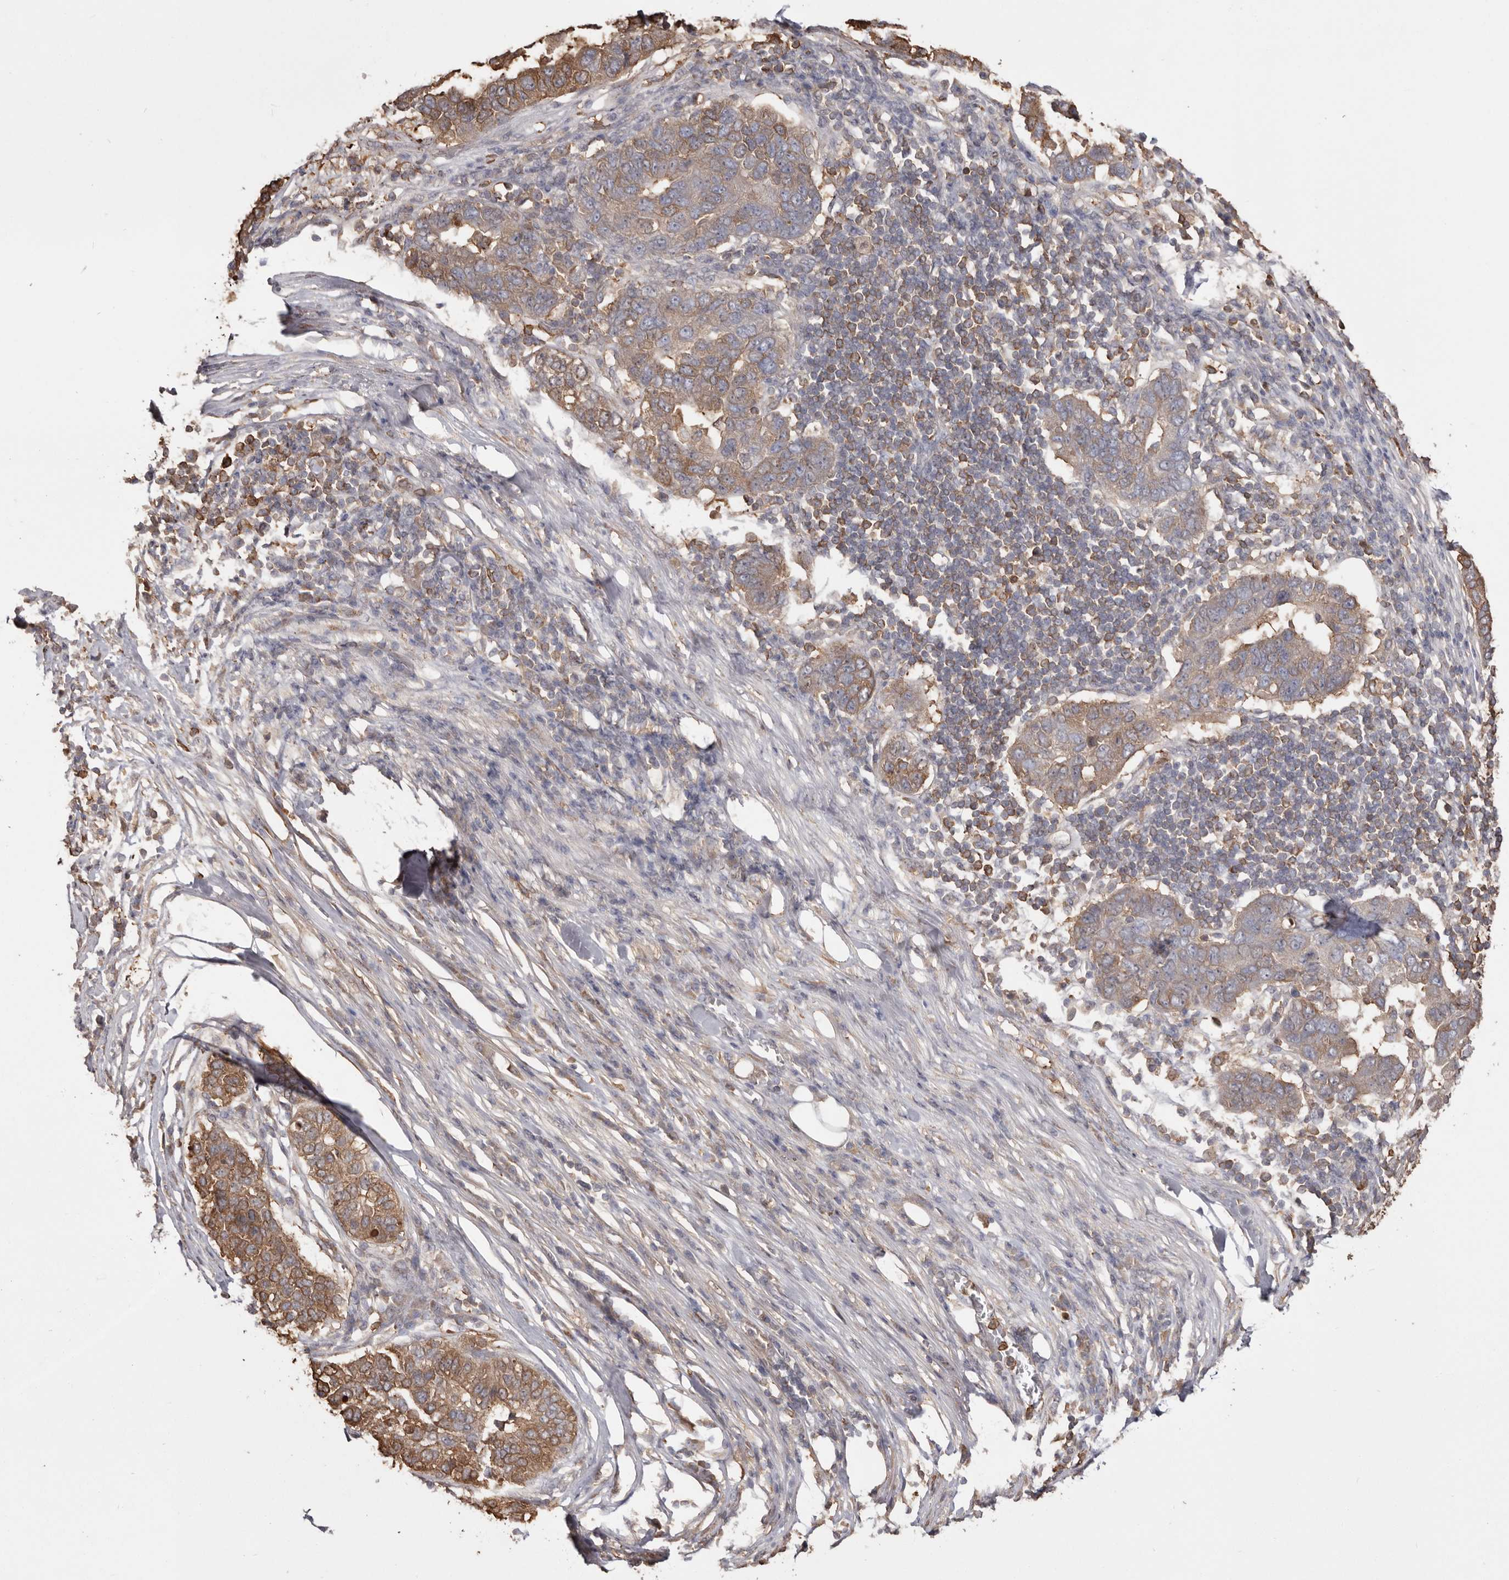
{"staining": {"intensity": "moderate", "quantity": ">75%", "location": "cytoplasmic/membranous"}, "tissue": "pancreatic cancer", "cell_type": "Tumor cells", "image_type": "cancer", "snomed": [{"axis": "morphology", "description": "Adenocarcinoma, NOS"}, {"axis": "topography", "description": "Pancreas"}], "caption": "Protein expression analysis of pancreatic cancer displays moderate cytoplasmic/membranous staining in approximately >75% of tumor cells. (Stains: DAB in brown, nuclei in blue, Microscopy: brightfield microscopy at high magnification).", "gene": "PKM", "patient": {"sex": "female", "age": 61}}